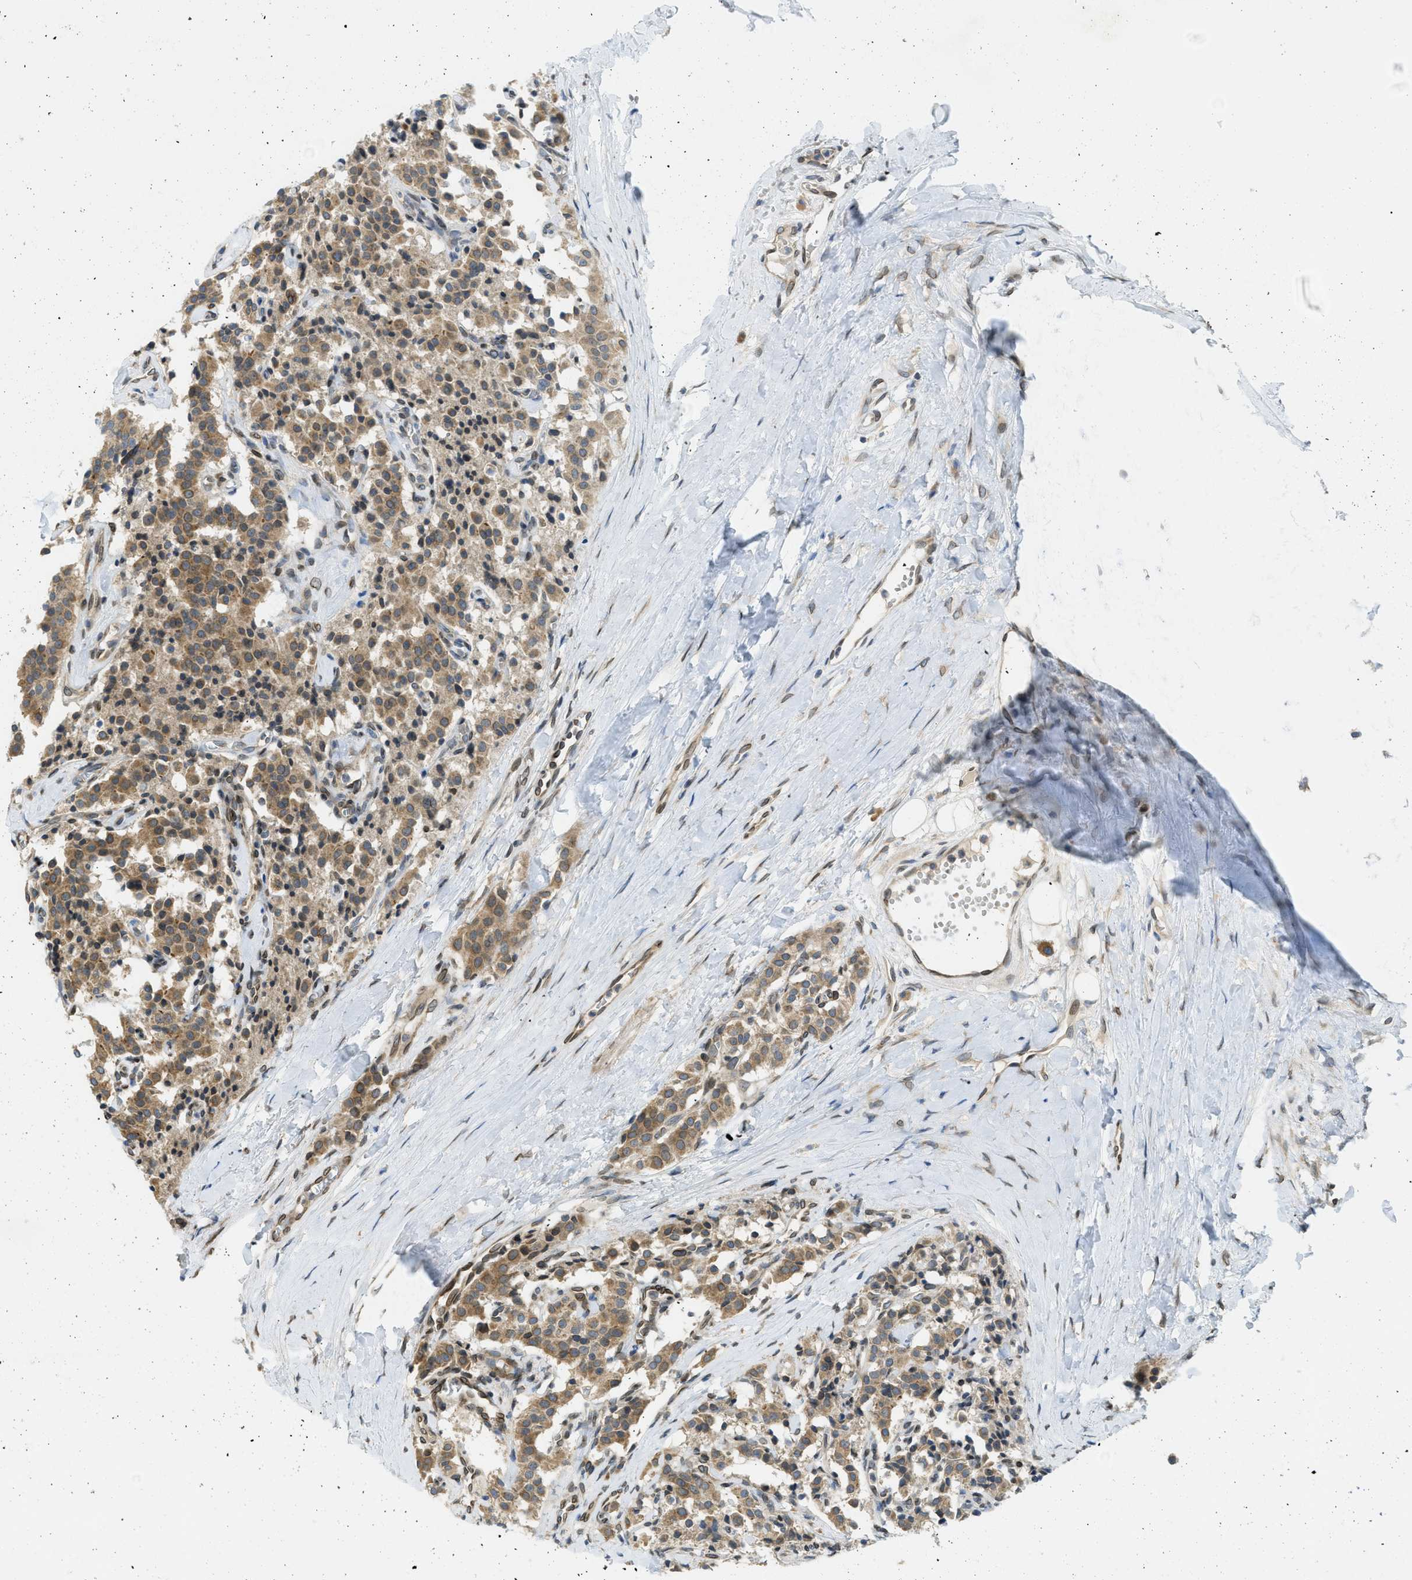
{"staining": {"intensity": "moderate", "quantity": ">75%", "location": "cytoplasmic/membranous"}, "tissue": "carcinoid", "cell_type": "Tumor cells", "image_type": "cancer", "snomed": [{"axis": "morphology", "description": "Carcinoid, malignant, NOS"}, {"axis": "topography", "description": "Lung"}], "caption": "A photomicrograph of carcinoid stained for a protein reveals moderate cytoplasmic/membranous brown staining in tumor cells. The protein of interest is shown in brown color, while the nuclei are stained blue.", "gene": "EIF2AK3", "patient": {"sex": "male", "age": 30}}